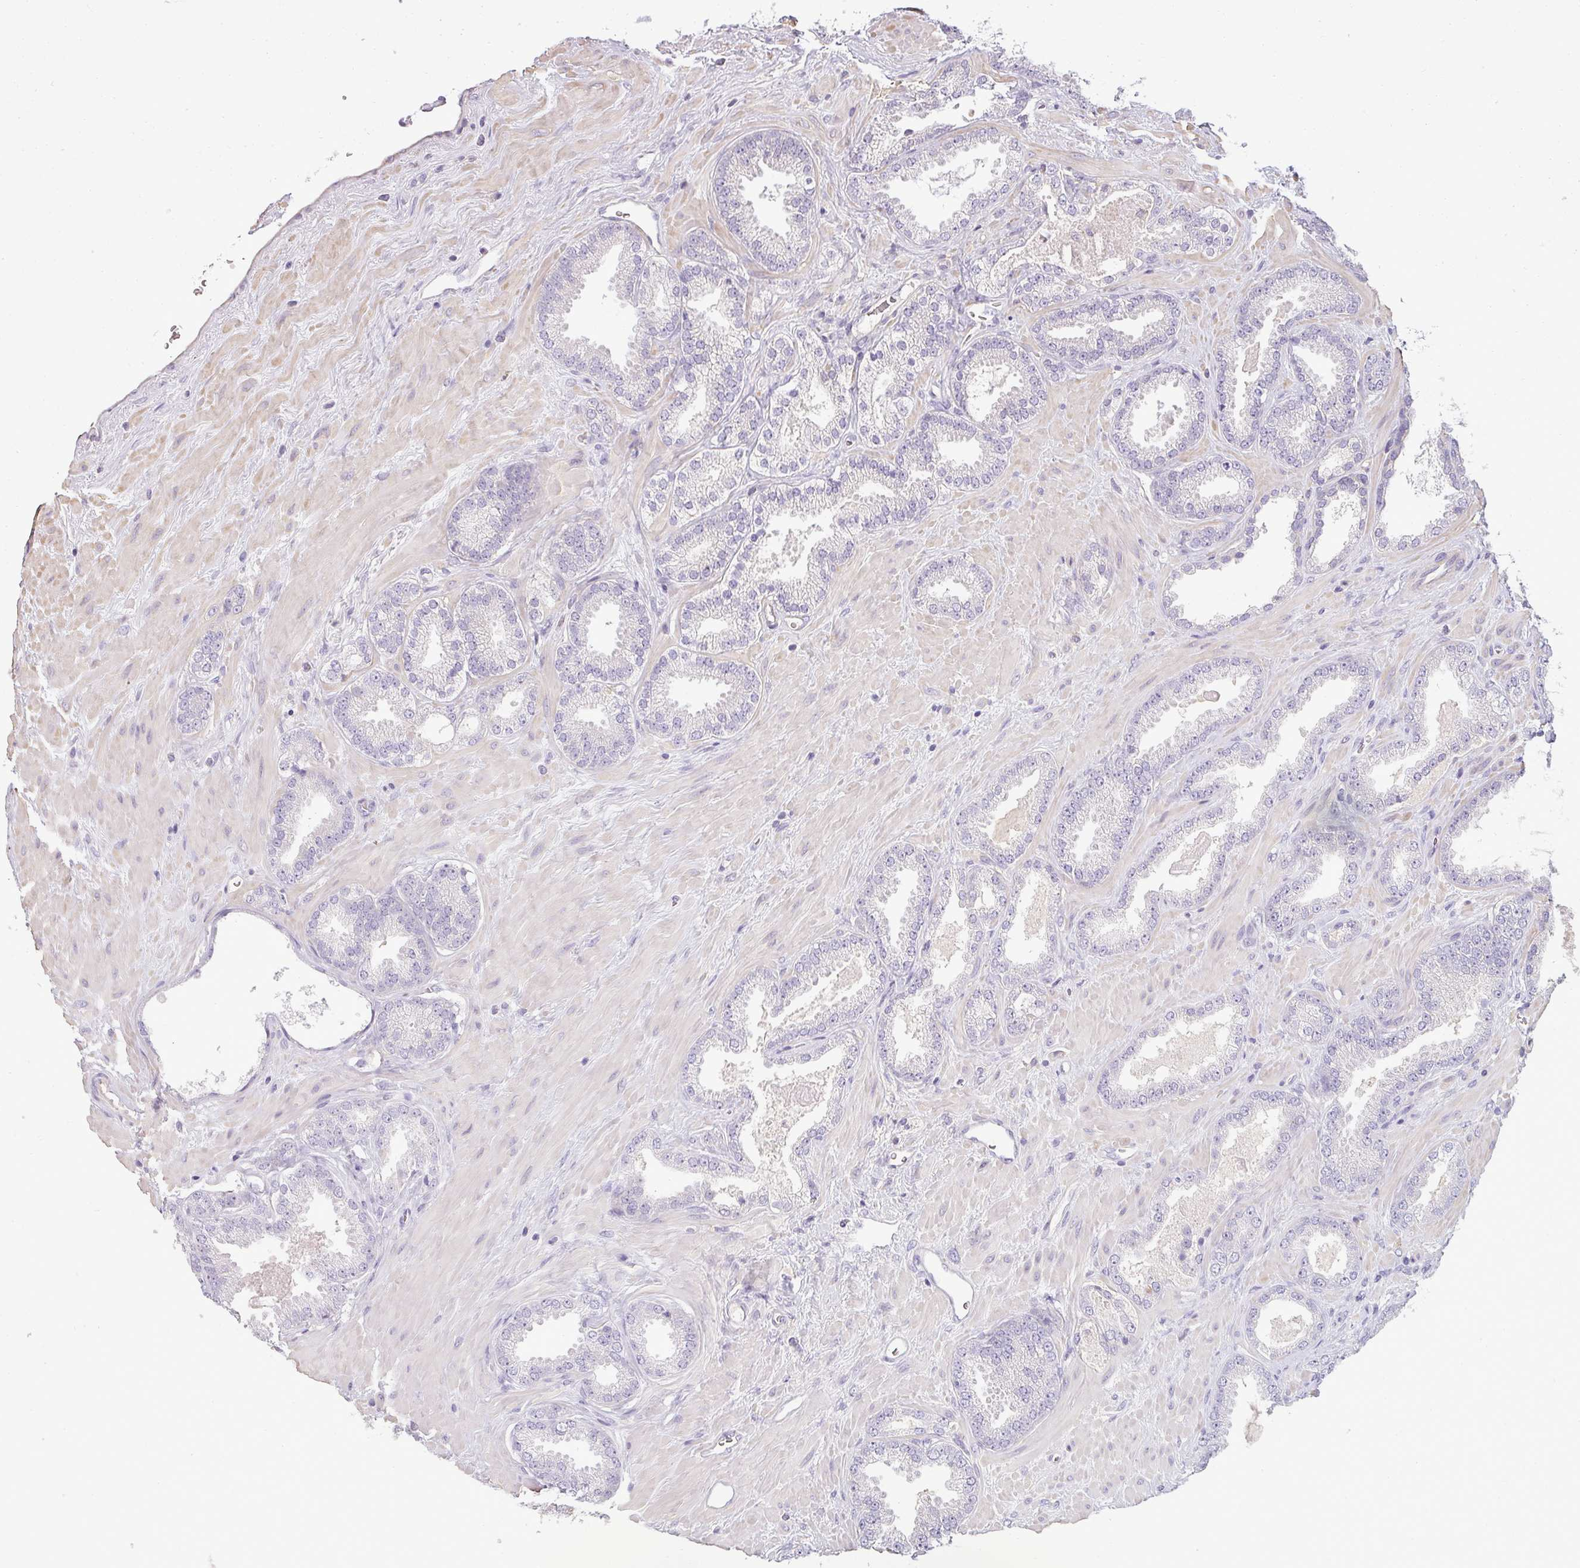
{"staining": {"intensity": "negative", "quantity": "none", "location": "none"}, "tissue": "prostate cancer", "cell_type": "Tumor cells", "image_type": "cancer", "snomed": [{"axis": "morphology", "description": "Adenocarcinoma, Low grade"}, {"axis": "topography", "description": "Prostate"}], "caption": "Low-grade adenocarcinoma (prostate) was stained to show a protein in brown. There is no significant positivity in tumor cells. (Stains: DAB immunohistochemistry (IHC) with hematoxylin counter stain, Microscopy: brightfield microscopy at high magnification).", "gene": "ZNF835", "patient": {"sex": "male", "age": 62}}